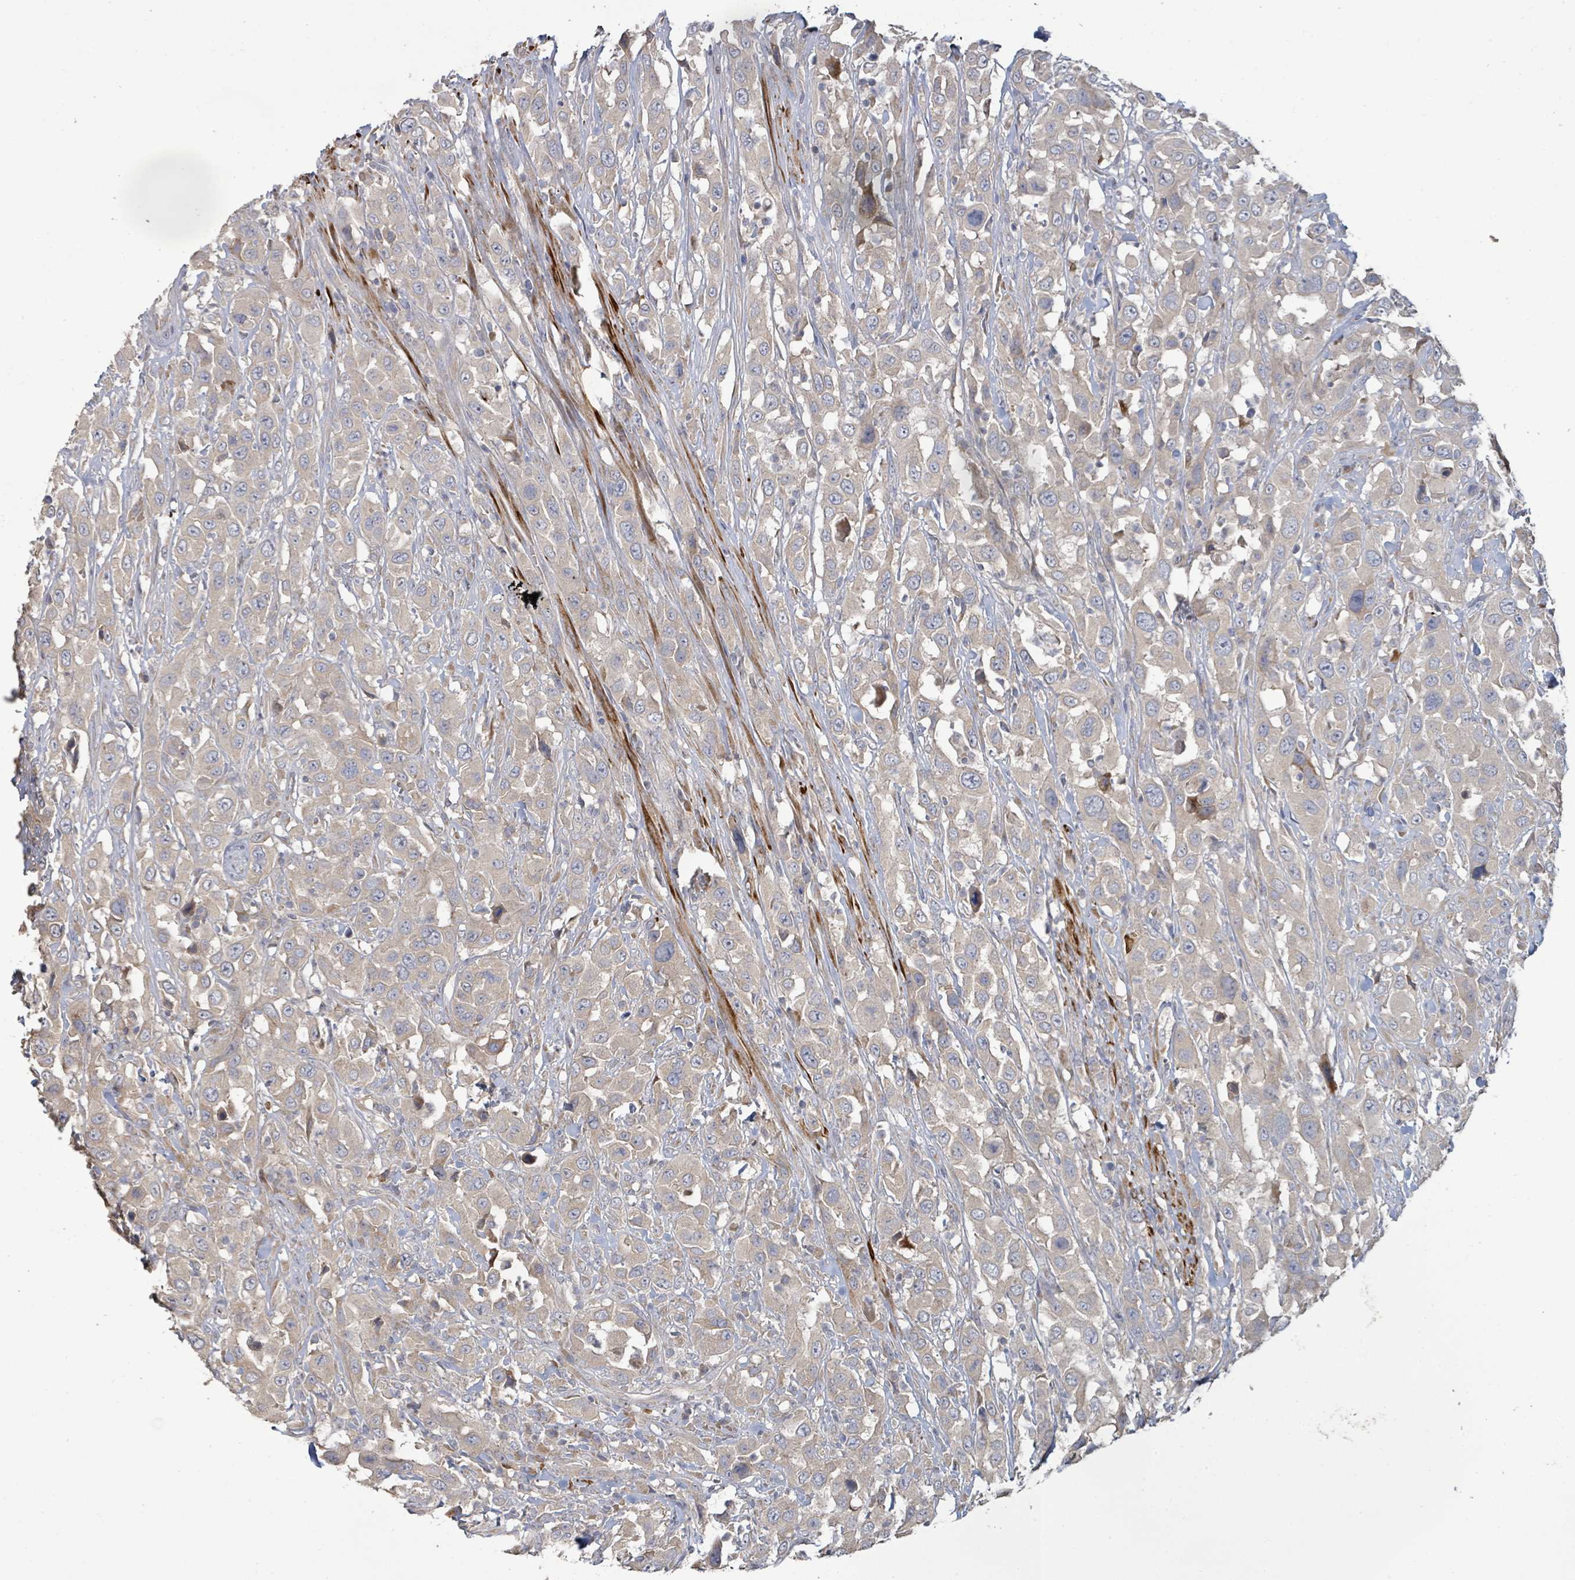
{"staining": {"intensity": "weak", "quantity": "25%-75%", "location": "cytoplasmic/membranous"}, "tissue": "urothelial cancer", "cell_type": "Tumor cells", "image_type": "cancer", "snomed": [{"axis": "morphology", "description": "Urothelial carcinoma, High grade"}, {"axis": "topography", "description": "Urinary bladder"}], "caption": "Immunohistochemistry photomicrograph of neoplastic tissue: urothelial carcinoma (high-grade) stained using immunohistochemistry demonstrates low levels of weak protein expression localized specifically in the cytoplasmic/membranous of tumor cells, appearing as a cytoplasmic/membranous brown color.", "gene": "KCNS2", "patient": {"sex": "male", "age": 61}}